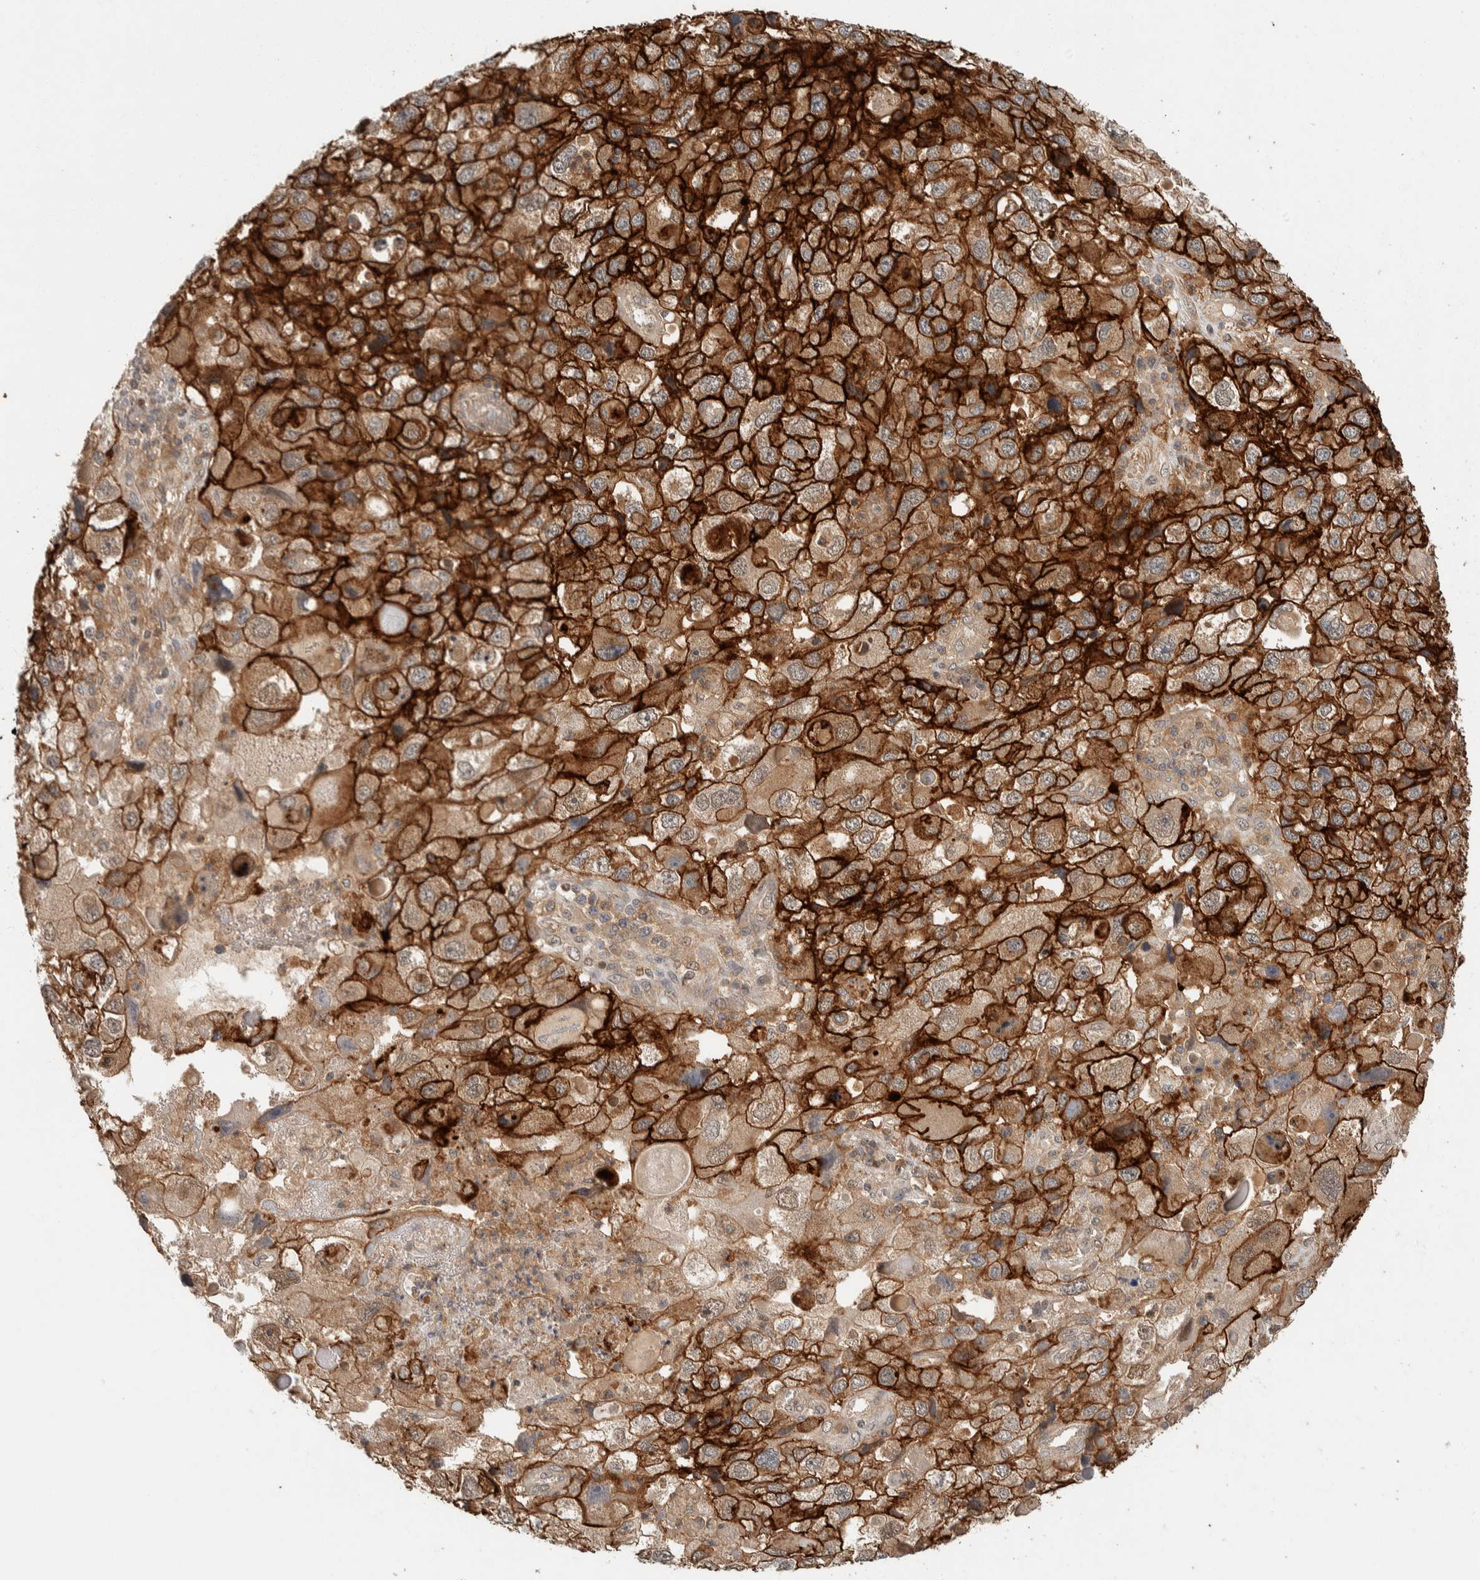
{"staining": {"intensity": "strong", "quantity": ">75%", "location": "cytoplasmic/membranous"}, "tissue": "endometrial cancer", "cell_type": "Tumor cells", "image_type": "cancer", "snomed": [{"axis": "morphology", "description": "Adenocarcinoma, NOS"}, {"axis": "topography", "description": "Endometrium"}], "caption": "High-power microscopy captured an IHC micrograph of endometrial cancer (adenocarcinoma), revealing strong cytoplasmic/membranous positivity in approximately >75% of tumor cells.", "gene": "ZNF567", "patient": {"sex": "female", "age": 49}}